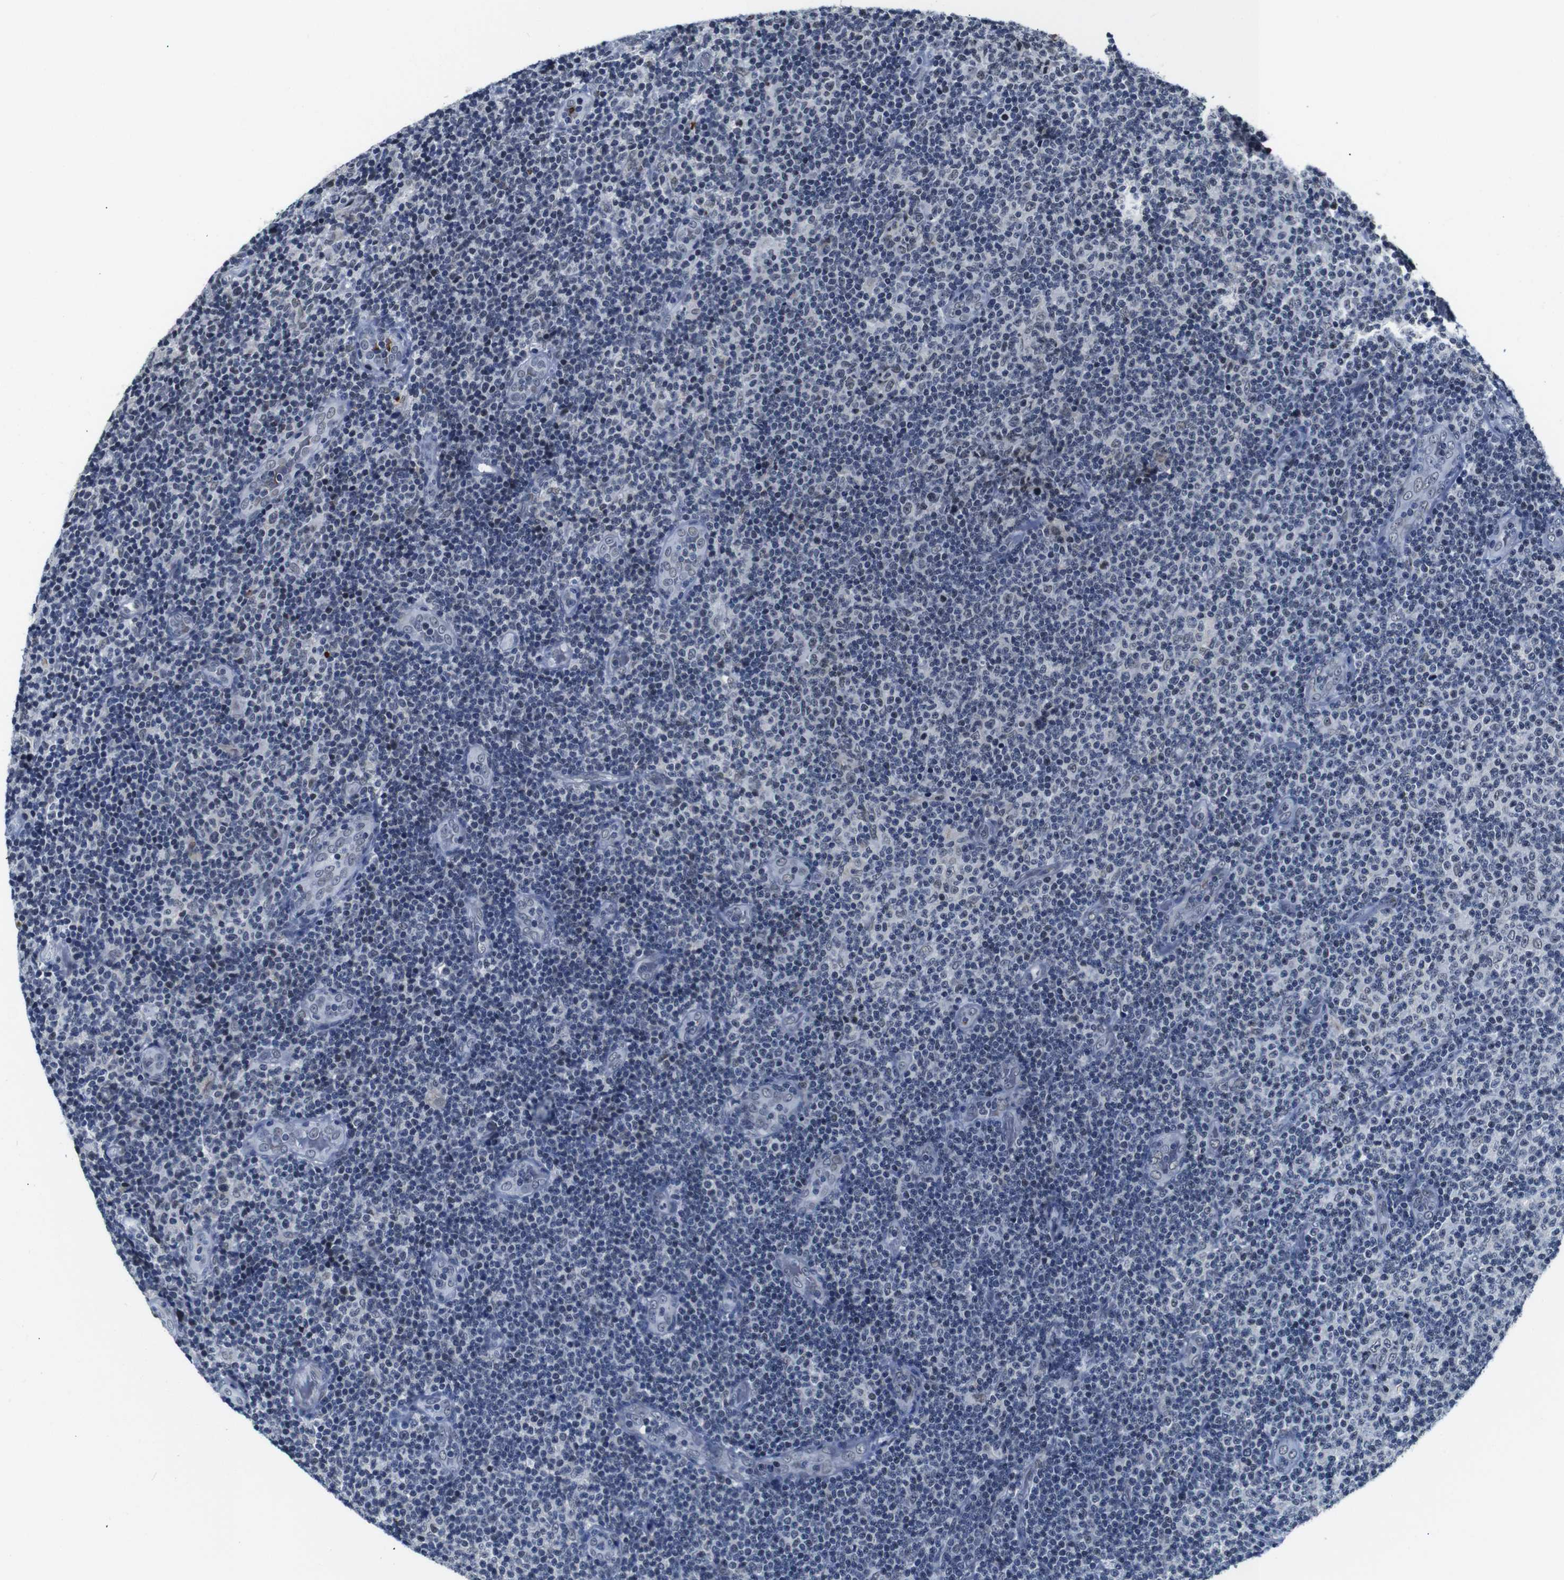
{"staining": {"intensity": "negative", "quantity": "none", "location": "none"}, "tissue": "lymphoma", "cell_type": "Tumor cells", "image_type": "cancer", "snomed": [{"axis": "morphology", "description": "Malignant lymphoma, non-Hodgkin's type, Low grade"}, {"axis": "topography", "description": "Lymph node"}], "caption": "Immunohistochemistry (IHC) of human lymphoma reveals no positivity in tumor cells.", "gene": "ILDR2", "patient": {"sex": "male", "age": 83}}